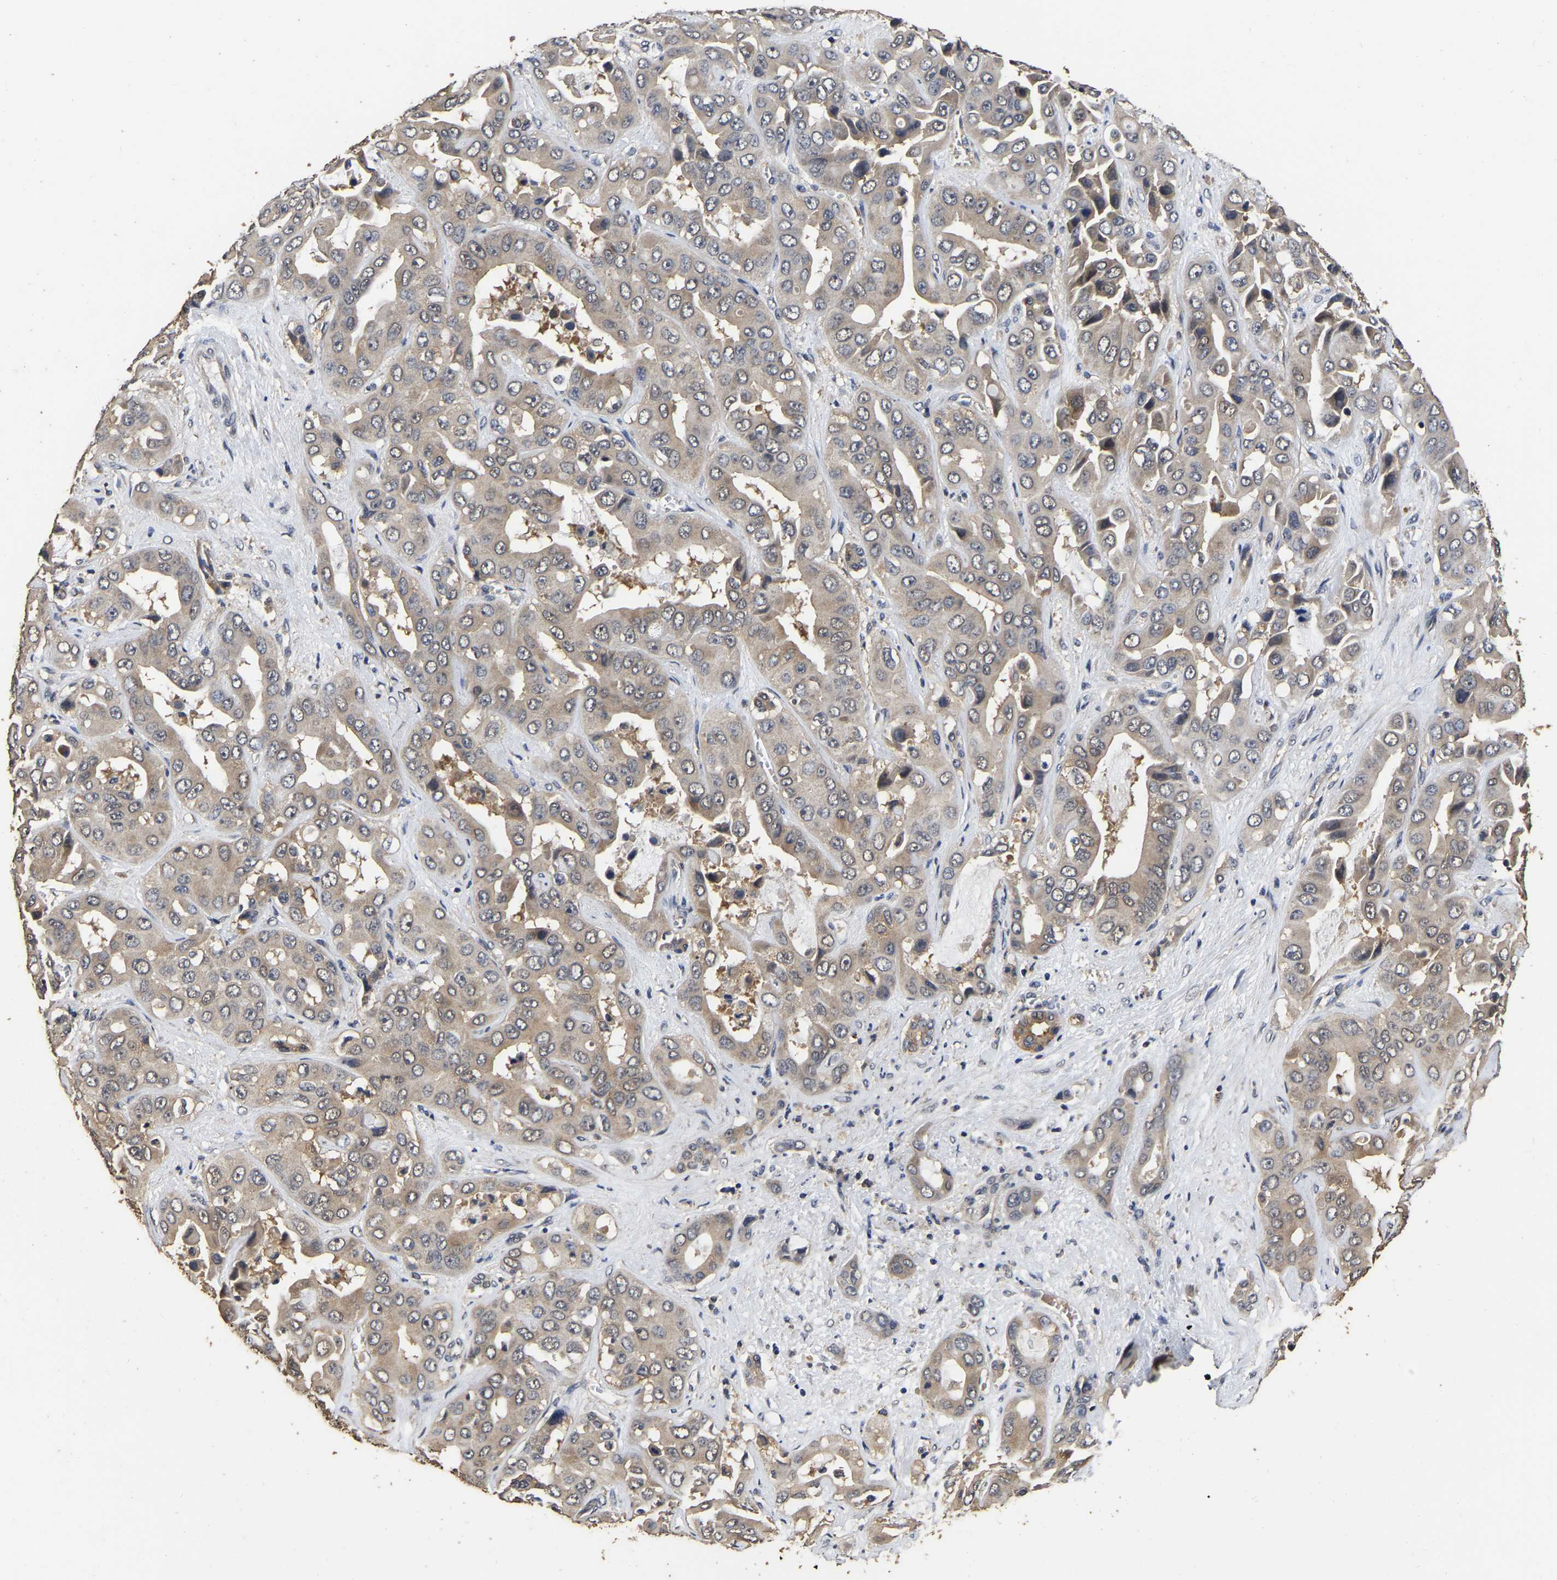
{"staining": {"intensity": "weak", "quantity": "<25%", "location": "cytoplasmic/membranous"}, "tissue": "liver cancer", "cell_type": "Tumor cells", "image_type": "cancer", "snomed": [{"axis": "morphology", "description": "Cholangiocarcinoma"}, {"axis": "topography", "description": "Liver"}], "caption": "The micrograph shows no staining of tumor cells in liver cholangiocarcinoma.", "gene": "STK32C", "patient": {"sex": "female", "age": 52}}